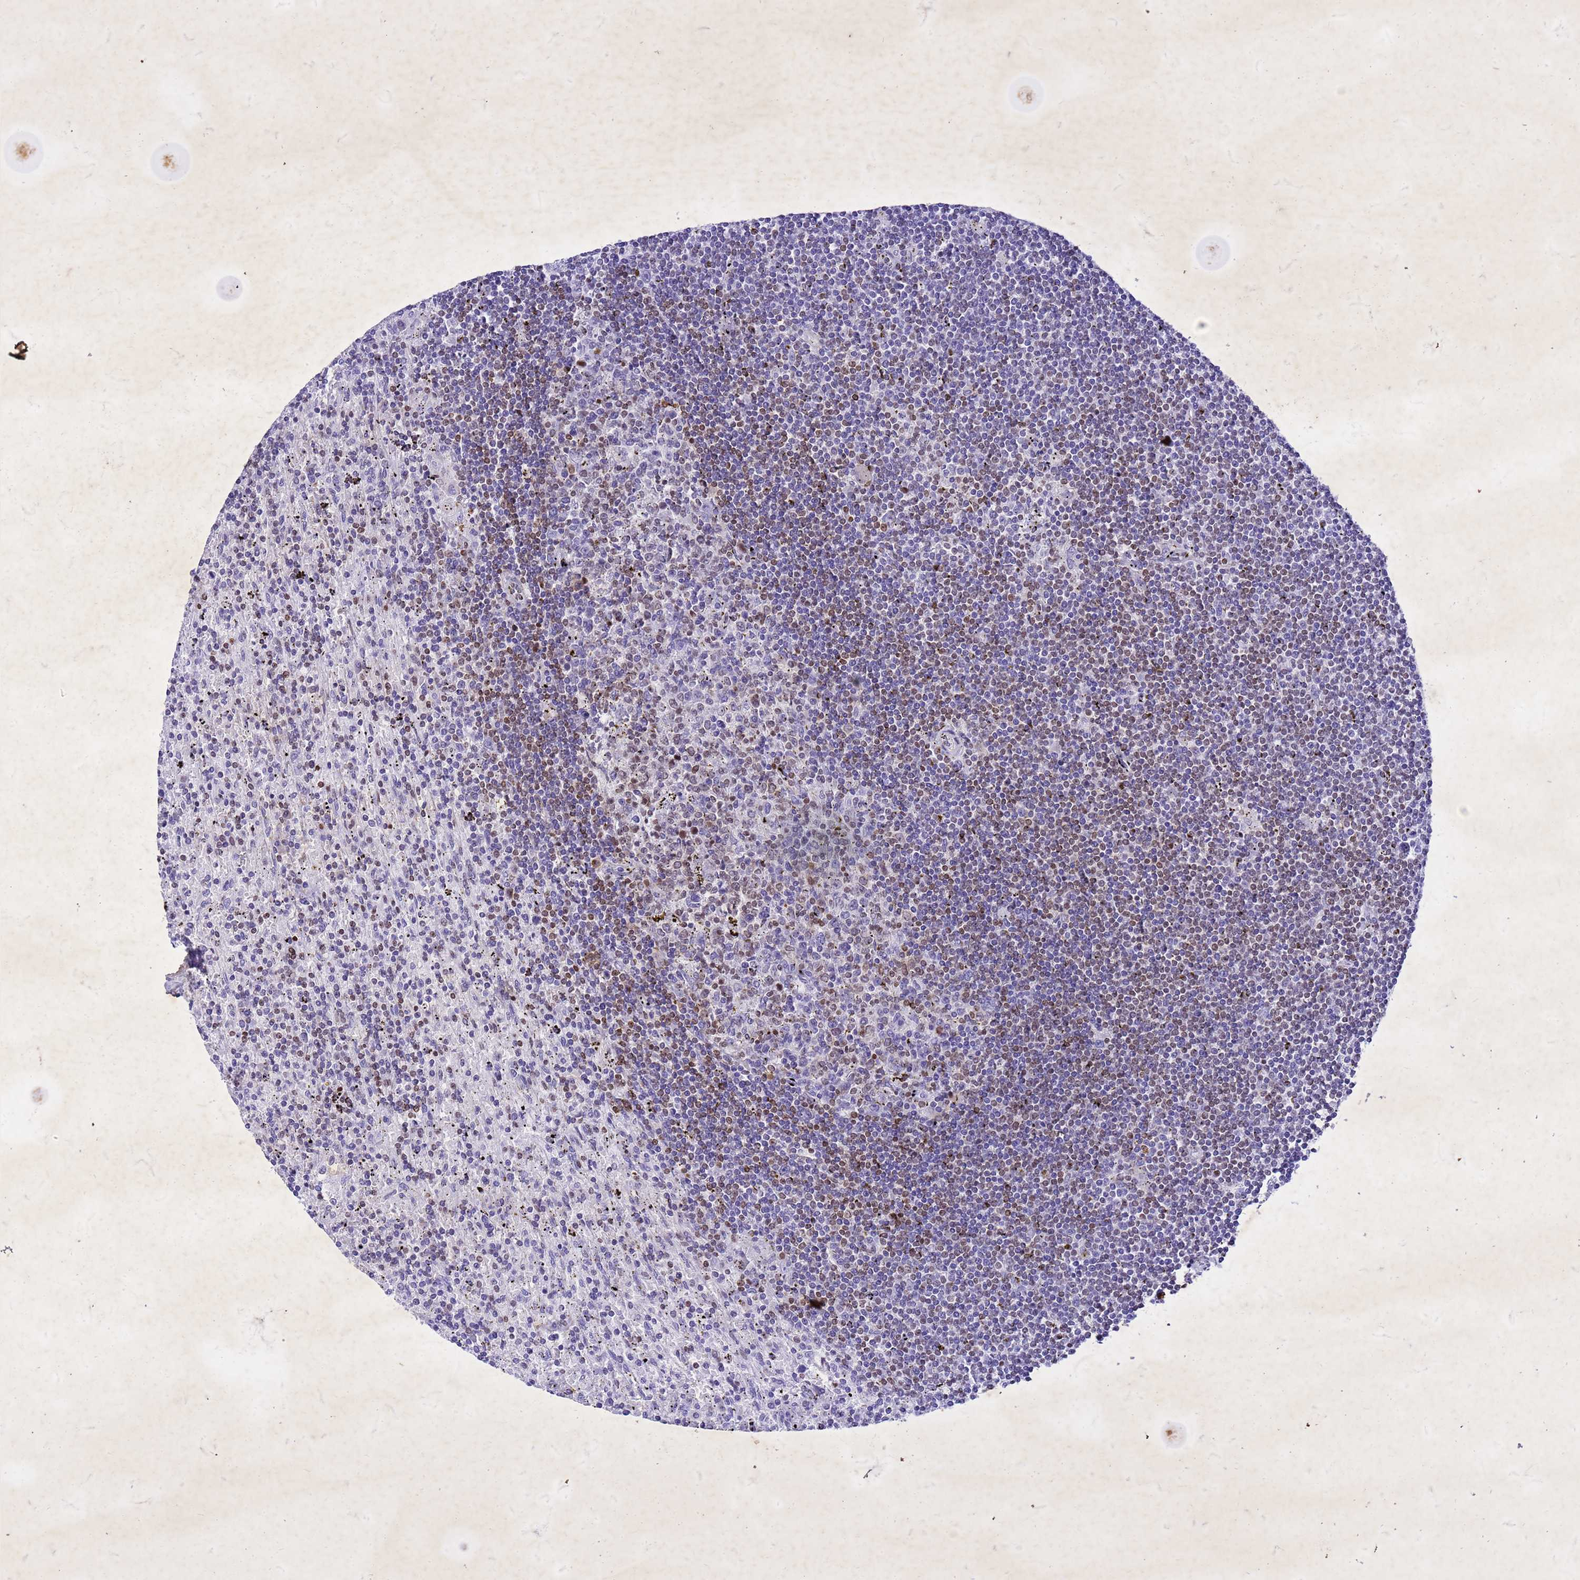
{"staining": {"intensity": "moderate", "quantity": "25%-75%", "location": "nuclear"}, "tissue": "lymphoma", "cell_type": "Tumor cells", "image_type": "cancer", "snomed": [{"axis": "morphology", "description": "Malignant lymphoma, non-Hodgkin's type, Low grade"}, {"axis": "topography", "description": "Spleen"}], "caption": "Protein analysis of malignant lymphoma, non-Hodgkin's type (low-grade) tissue exhibits moderate nuclear staining in about 25%-75% of tumor cells.", "gene": "COPS9", "patient": {"sex": "male", "age": 76}}